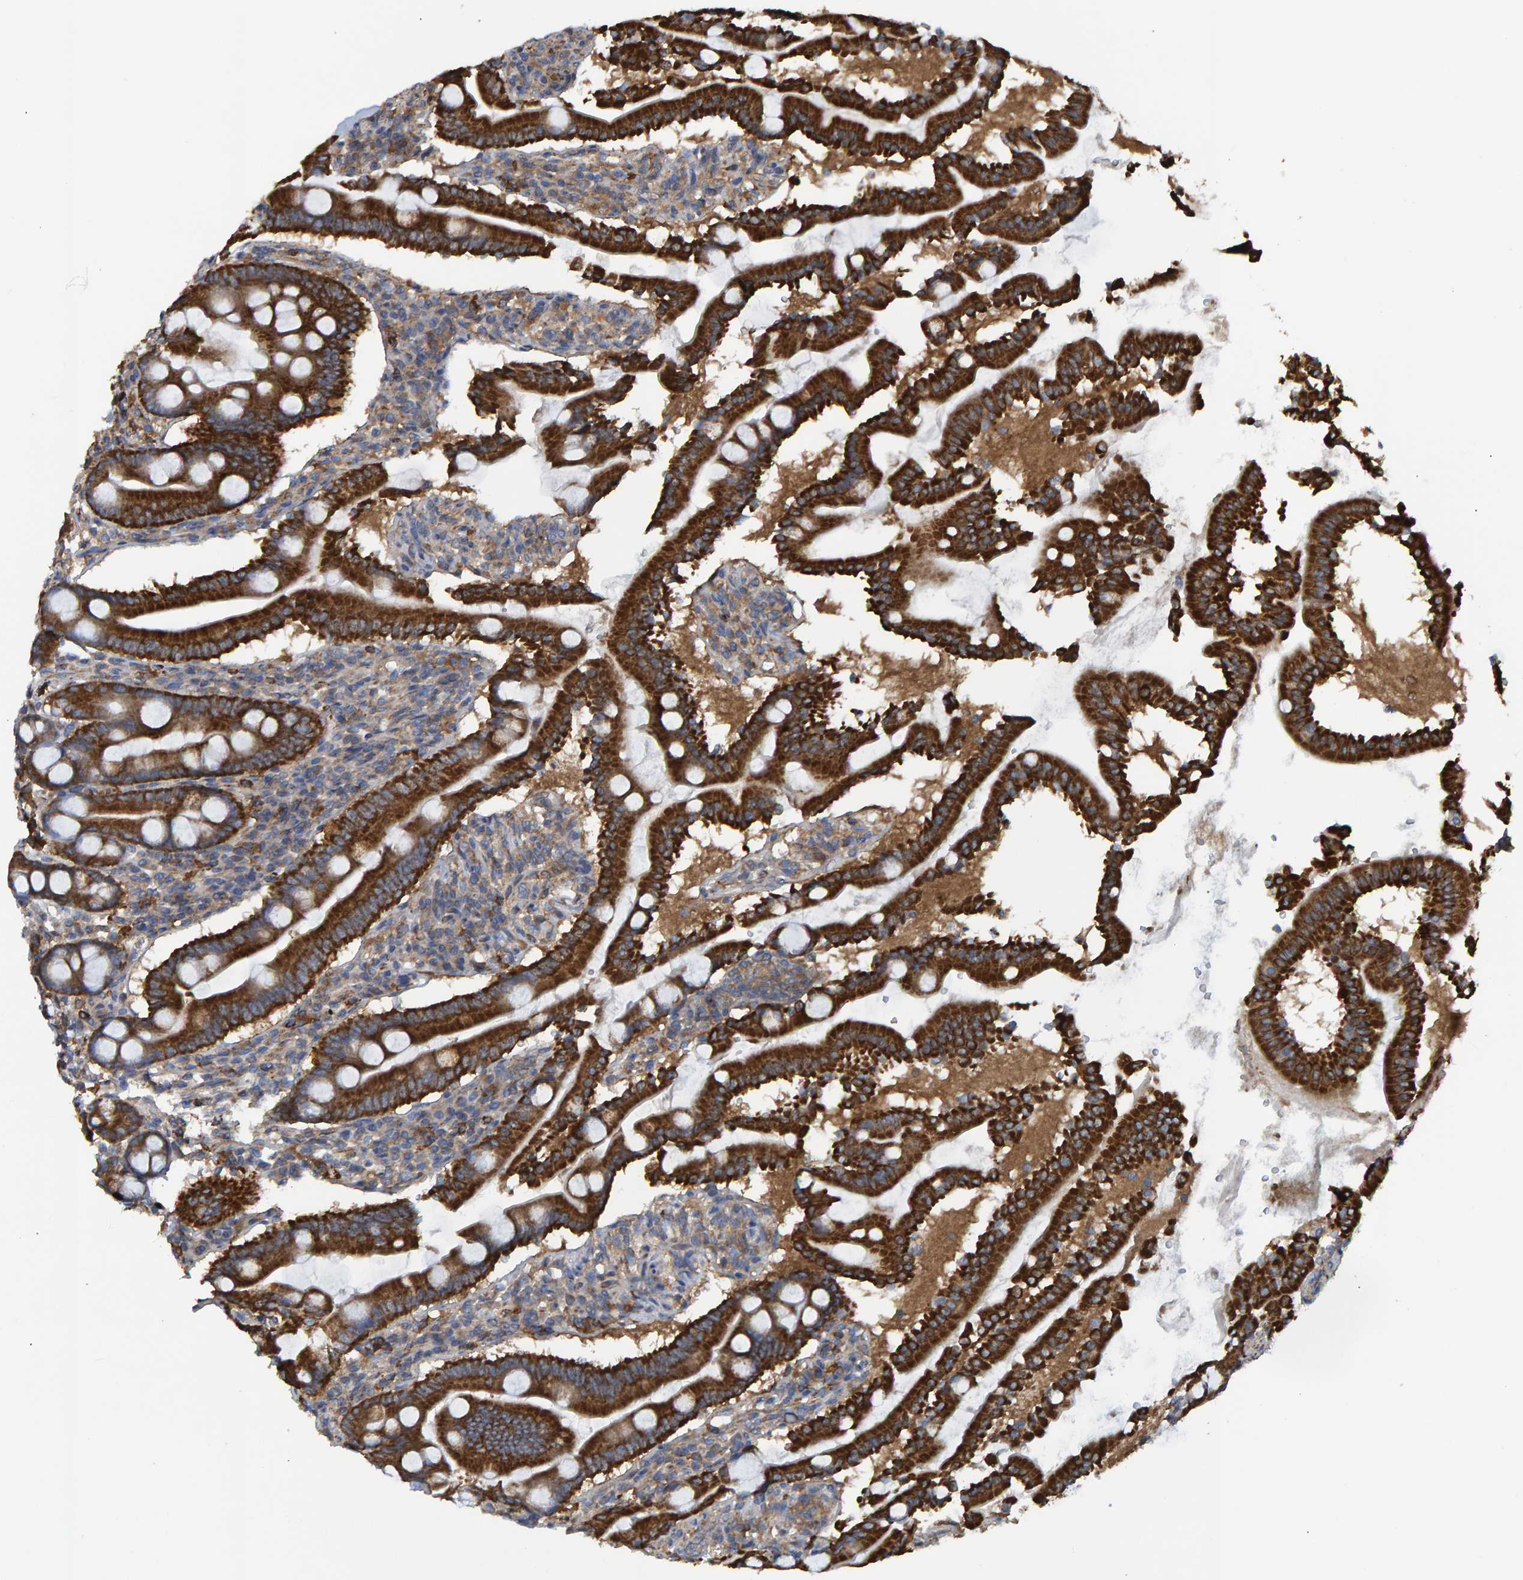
{"staining": {"intensity": "strong", "quantity": ">75%", "location": "cytoplasmic/membranous"}, "tissue": "duodenum", "cell_type": "Glandular cells", "image_type": "normal", "snomed": [{"axis": "morphology", "description": "Normal tissue, NOS"}, {"axis": "topography", "description": "Duodenum"}], "caption": "Protein positivity by IHC shows strong cytoplasmic/membranous expression in approximately >75% of glandular cells in unremarkable duodenum. Using DAB (brown) and hematoxylin (blue) stains, captured at high magnification using brightfield microscopy.", "gene": "LRSAM1", "patient": {"sex": "male", "age": 50}}